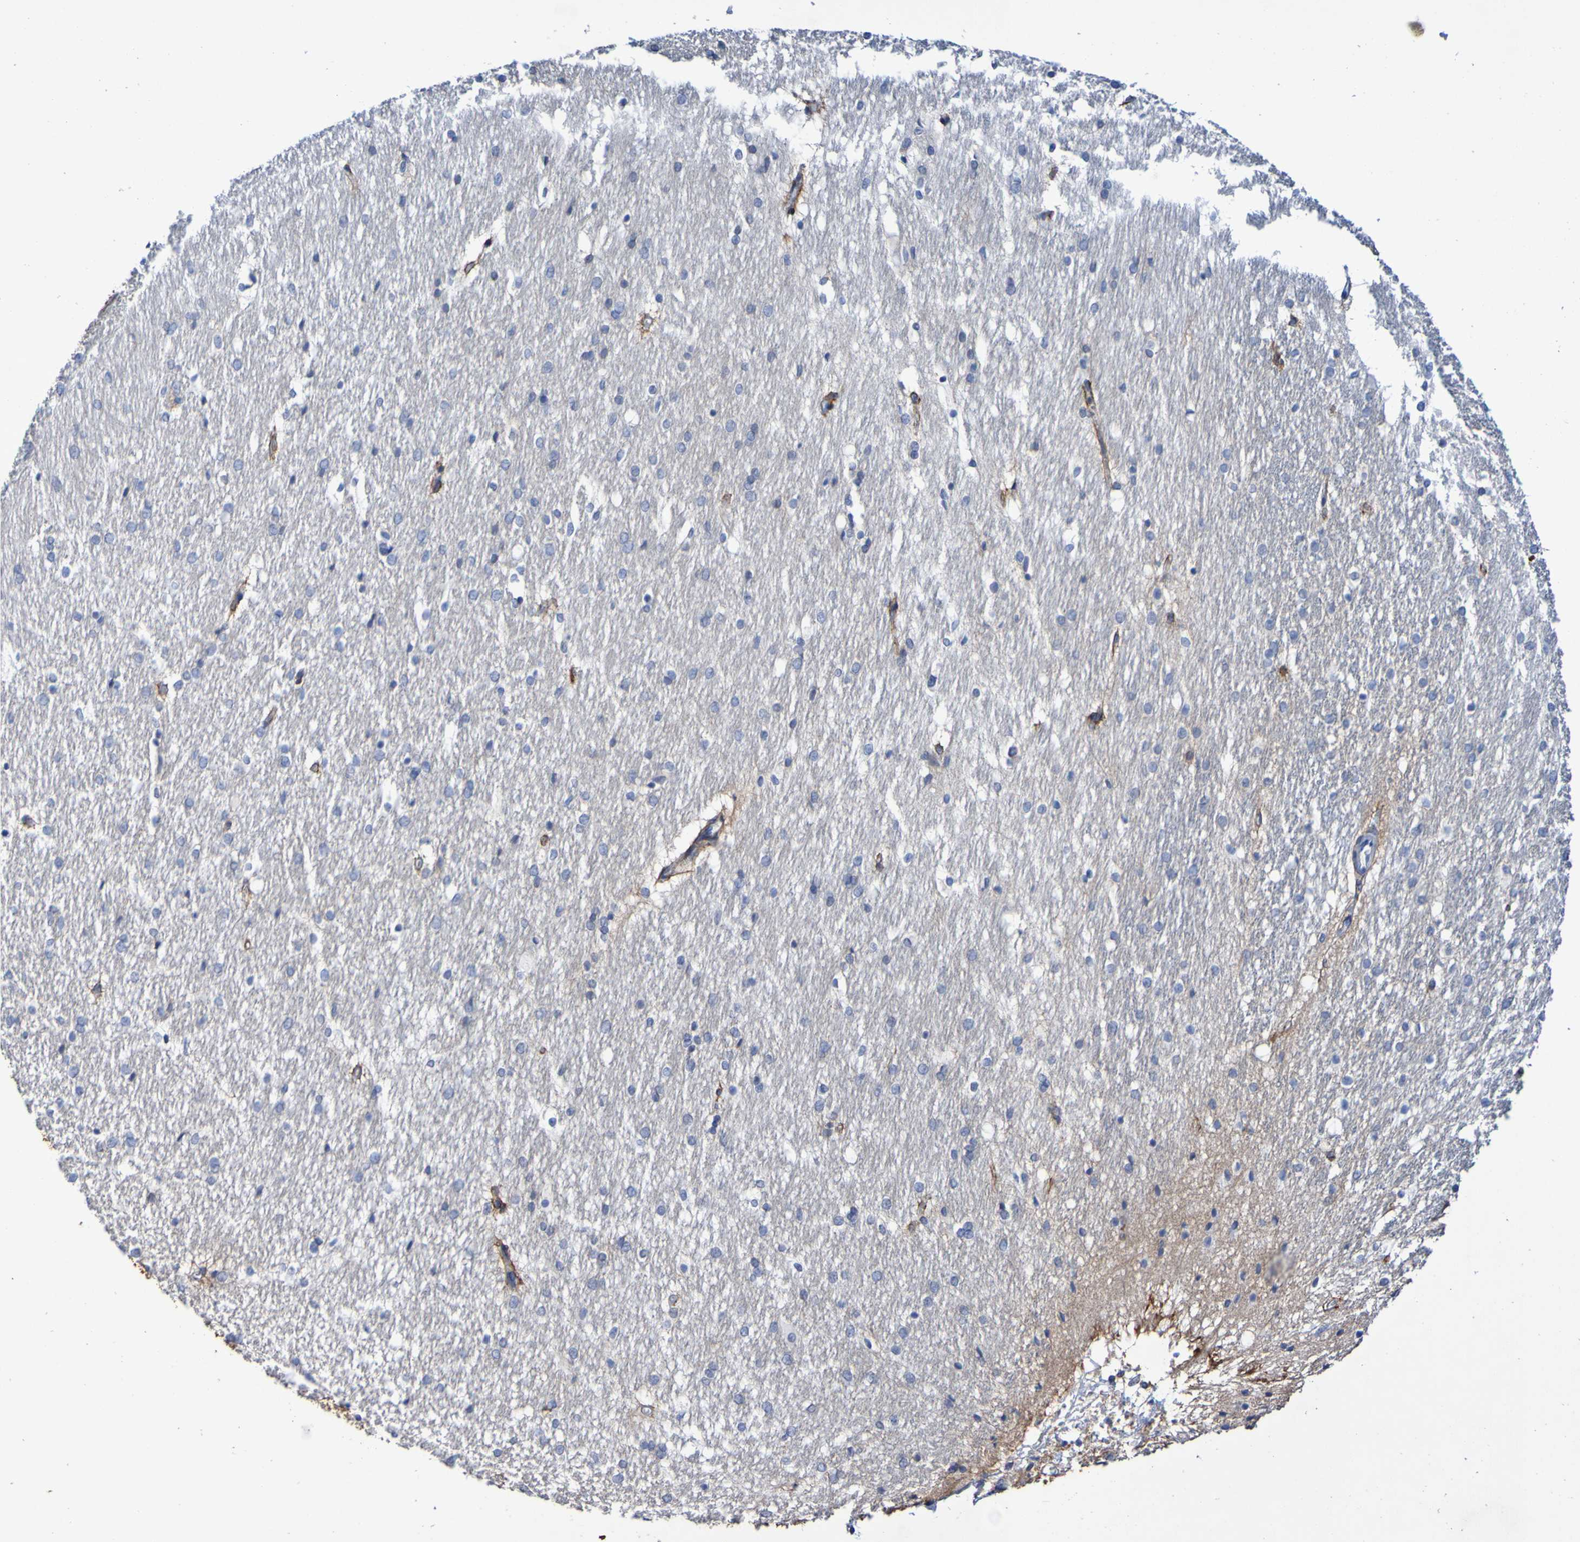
{"staining": {"intensity": "negative", "quantity": "none", "location": "none"}, "tissue": "hippocampus", "cell_type": "Glial cells", "image_type": "normal", "snomed": [{"axis": "morphology", "description": "Normal tissue, NOS"}, {"axis": "topography", "description": "Hippocampus"}], "caption": "IHC photomicrograph of benign hippocampus stained for a protein (brown), which exhibits no positivity in glial cells. The staining was performed using DAB (3,3'-diaminobenzidine) to visualize the protein expression in brown, while the nuclei were stained in blue with hematoxylin (Magnification: 20x).", "gene": "SGCB", "patient": {"sex": "female", "age": 19}}